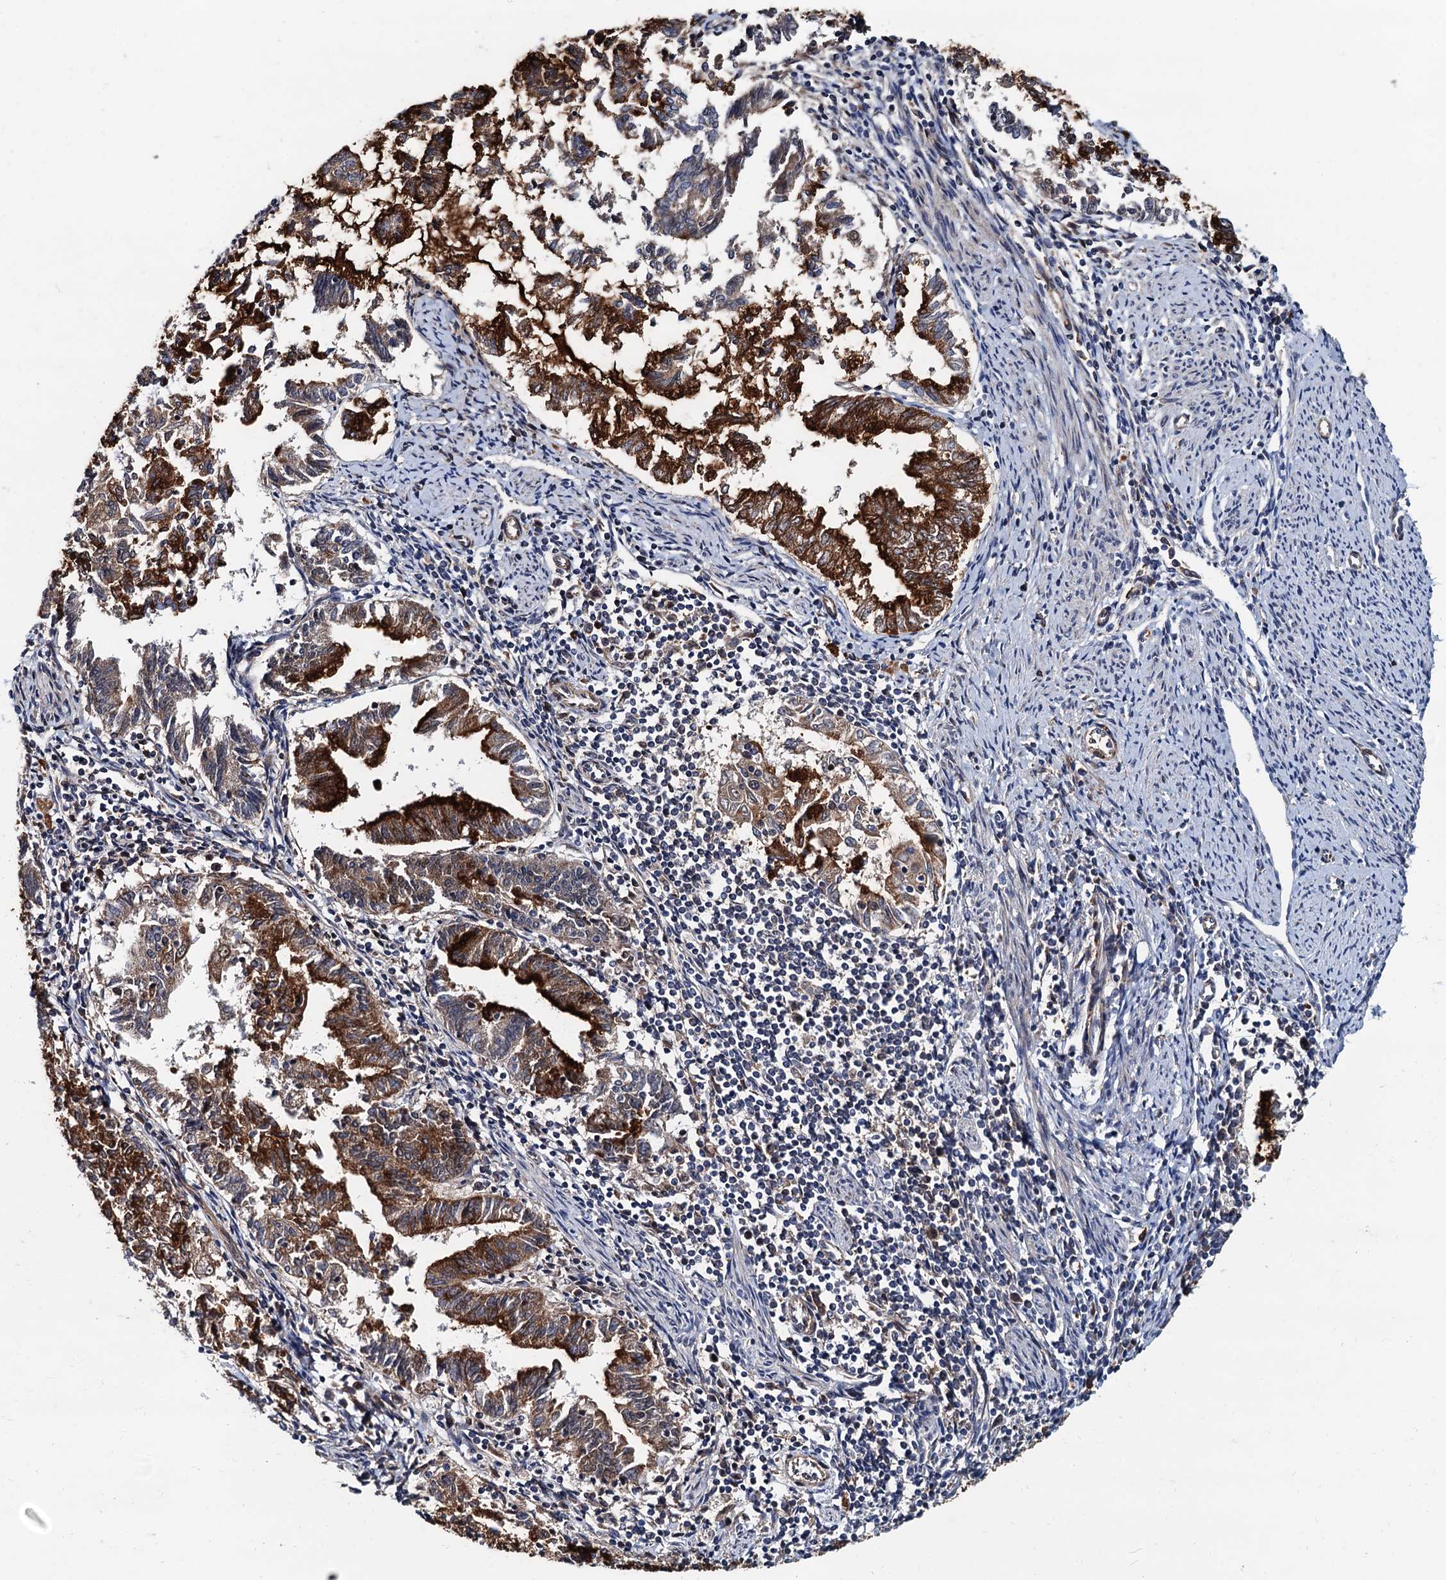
{"staining": {"intensity": "strong", "quantity": ">75%", "location": "cytoplasmic/membranous"}, "tissue": "endometrial cancer", "cell_type": "Tumor cells", "image_type": "cancer", "snomed": [{"axis": "morphology", "description": "Adenocarcinoma, NOS"}, {"axis": "topography", "description": "Endometrium"}], "caption": "IHC photomicrograph of endometrial cancer stained for a protein (brown), which shows high levels of strong cytoplasmic/membranous positivity in about >75% of tumor cells.", "gene": "AAGAB", "patient": {"sex": "female", "age": 79}}